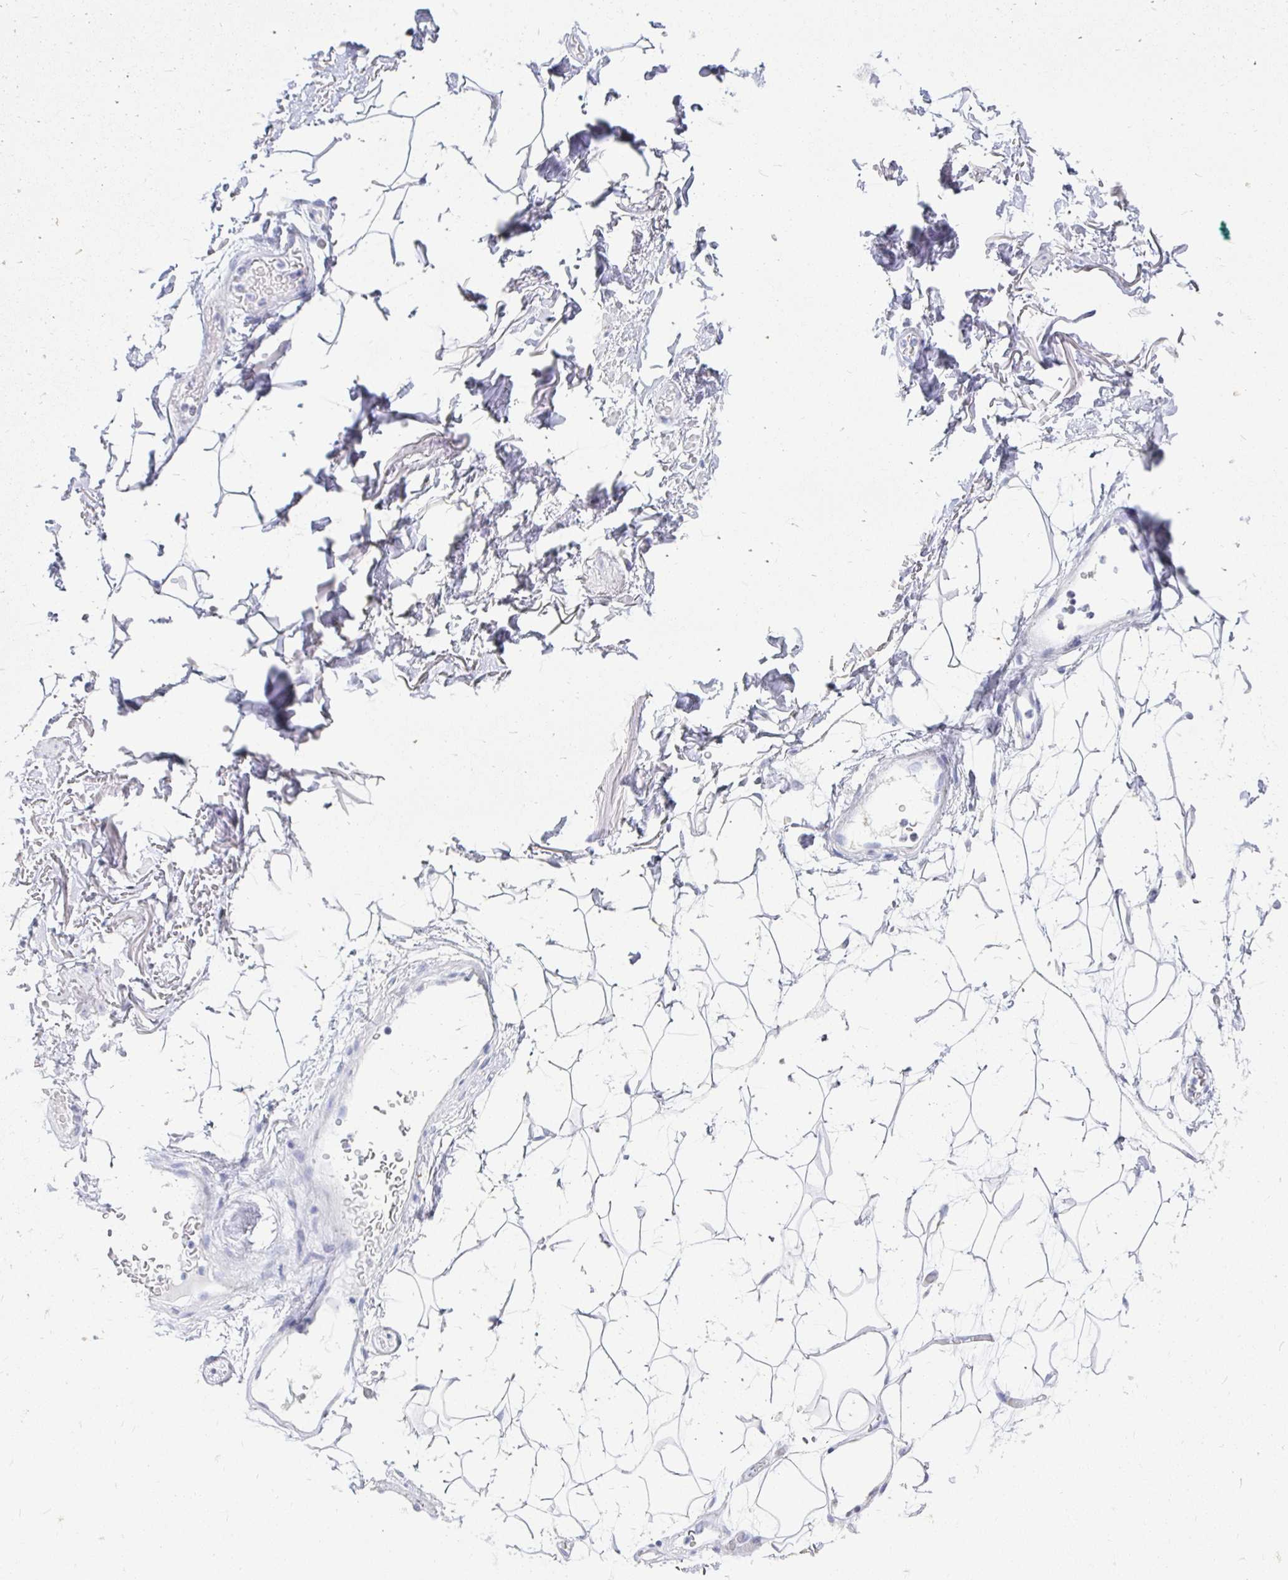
{"staining": {"intensity": "negative", "quantity": "none", "location": "none"}, "tissue": "adipose tissue", "cell_type": "Adipocytes", "image_type": "normal", "snomed": [{"axis": "morphology", "description": "Normal tissue, NOS"}, {"axis": "topography", "description": "Anal"}, {"axis": "topography", "description": "Peripheral nerve tissue"}], "caption": "A histopathology image of adipose tissue stained for a protein exhibits no brown staining in adipocytes.", "gene": "PEG10", "patient": {"sex": "male", "age": 78}}